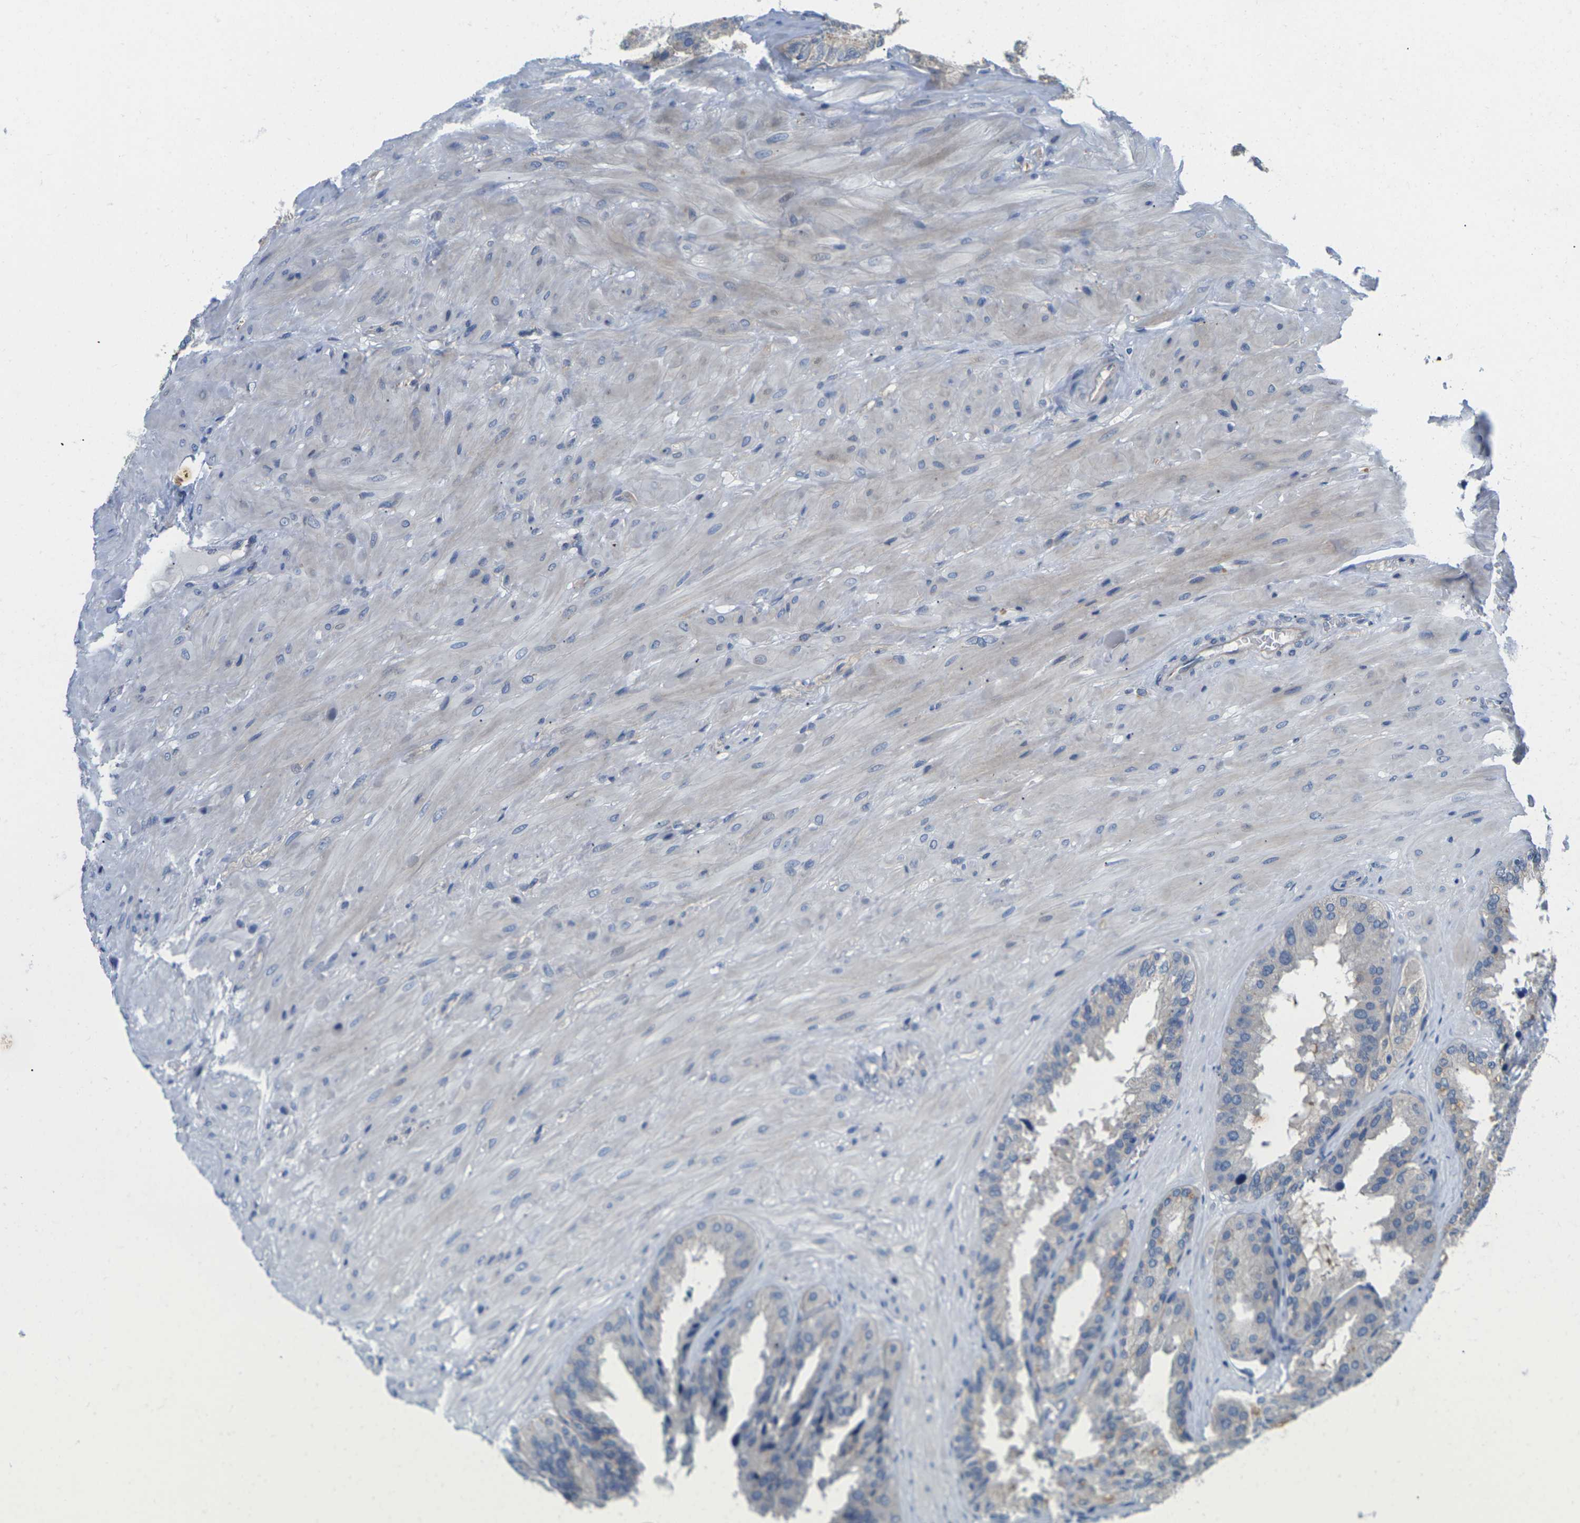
{"staining": {"intensity": "moderate", "quantity": "25%-75%", "location": "cytoplasmic/membranous"}, "tissue": "seminal vesicle", "cell_type": "Glandular cells", "image_type": "normal", "snomed": [{"axis": "morphology", "description": "Normal tissue, NOS"}, {"axis": "topography", "description": "Prostate"}, {"axis": "topography", "description": "Seminal veicle"}], "caption": "Moderate cytoplasmic/membranous expression for a protein is identified in approximately 25%-75% of glandular cells of benign seminal vesicle using immunohistochemistry.", "gene": "SCNN1A", "patient": {"sex": "male", "age": 51}}